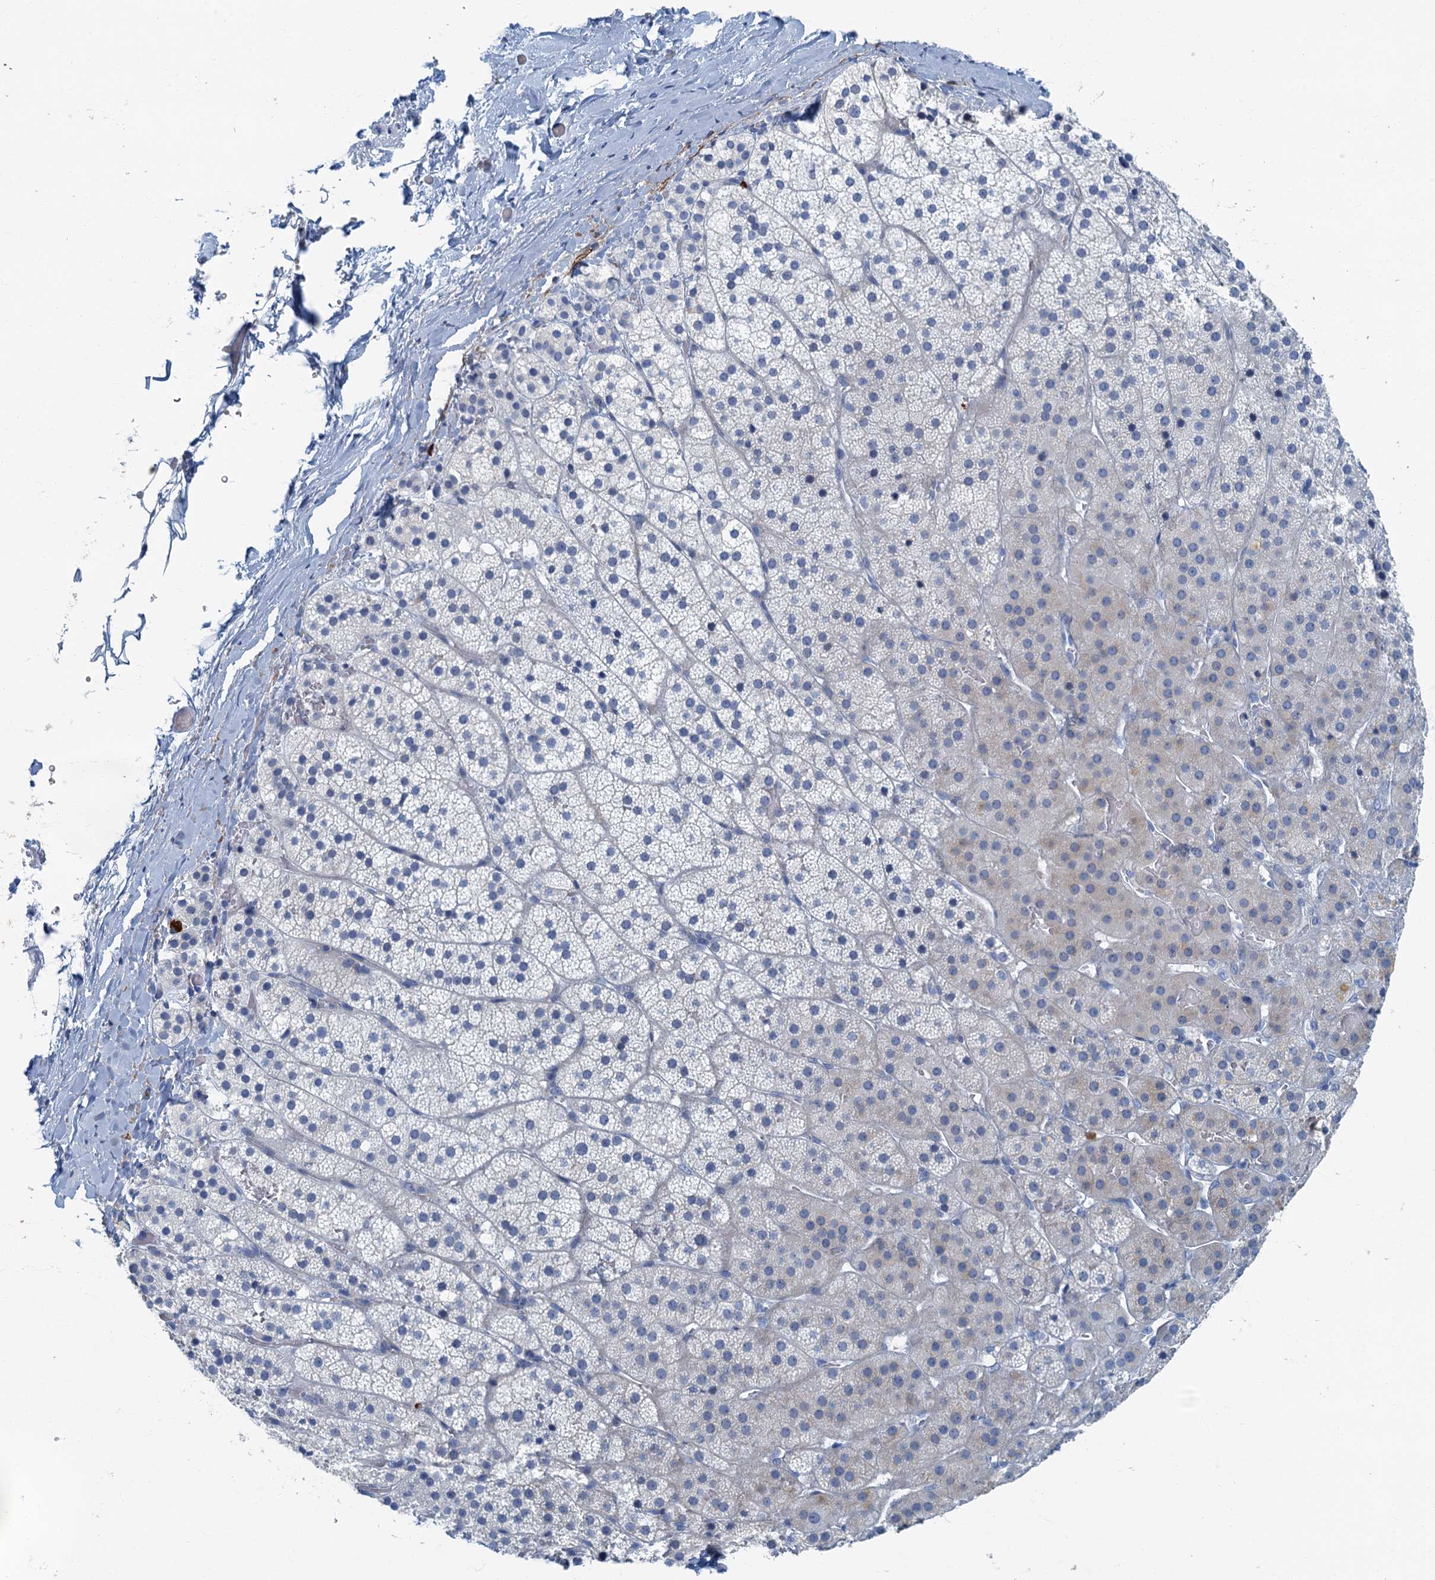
{"staining": {"intensity": "negative", "quantity": "none", "location": "none"}, "tissue": "adrenal gland", "cell_type": "Glandular cells", "image_type": "normal", "snomed": [{"axis": "morphology", "description": "Normal tissue, NOS"}, {"axis": "topography", "description": "Adrenal gland"}], "caption": "Immunohistochemistry (IHC) photomicrograph of benign adrenal gland: adrenal gland stained with DAB (3,3'-diaminobenzidine) displays no significant protein positivity in glandular cells.", "gene": "ANKDD1A", "patient": {"sex": "female", "age": 44}}